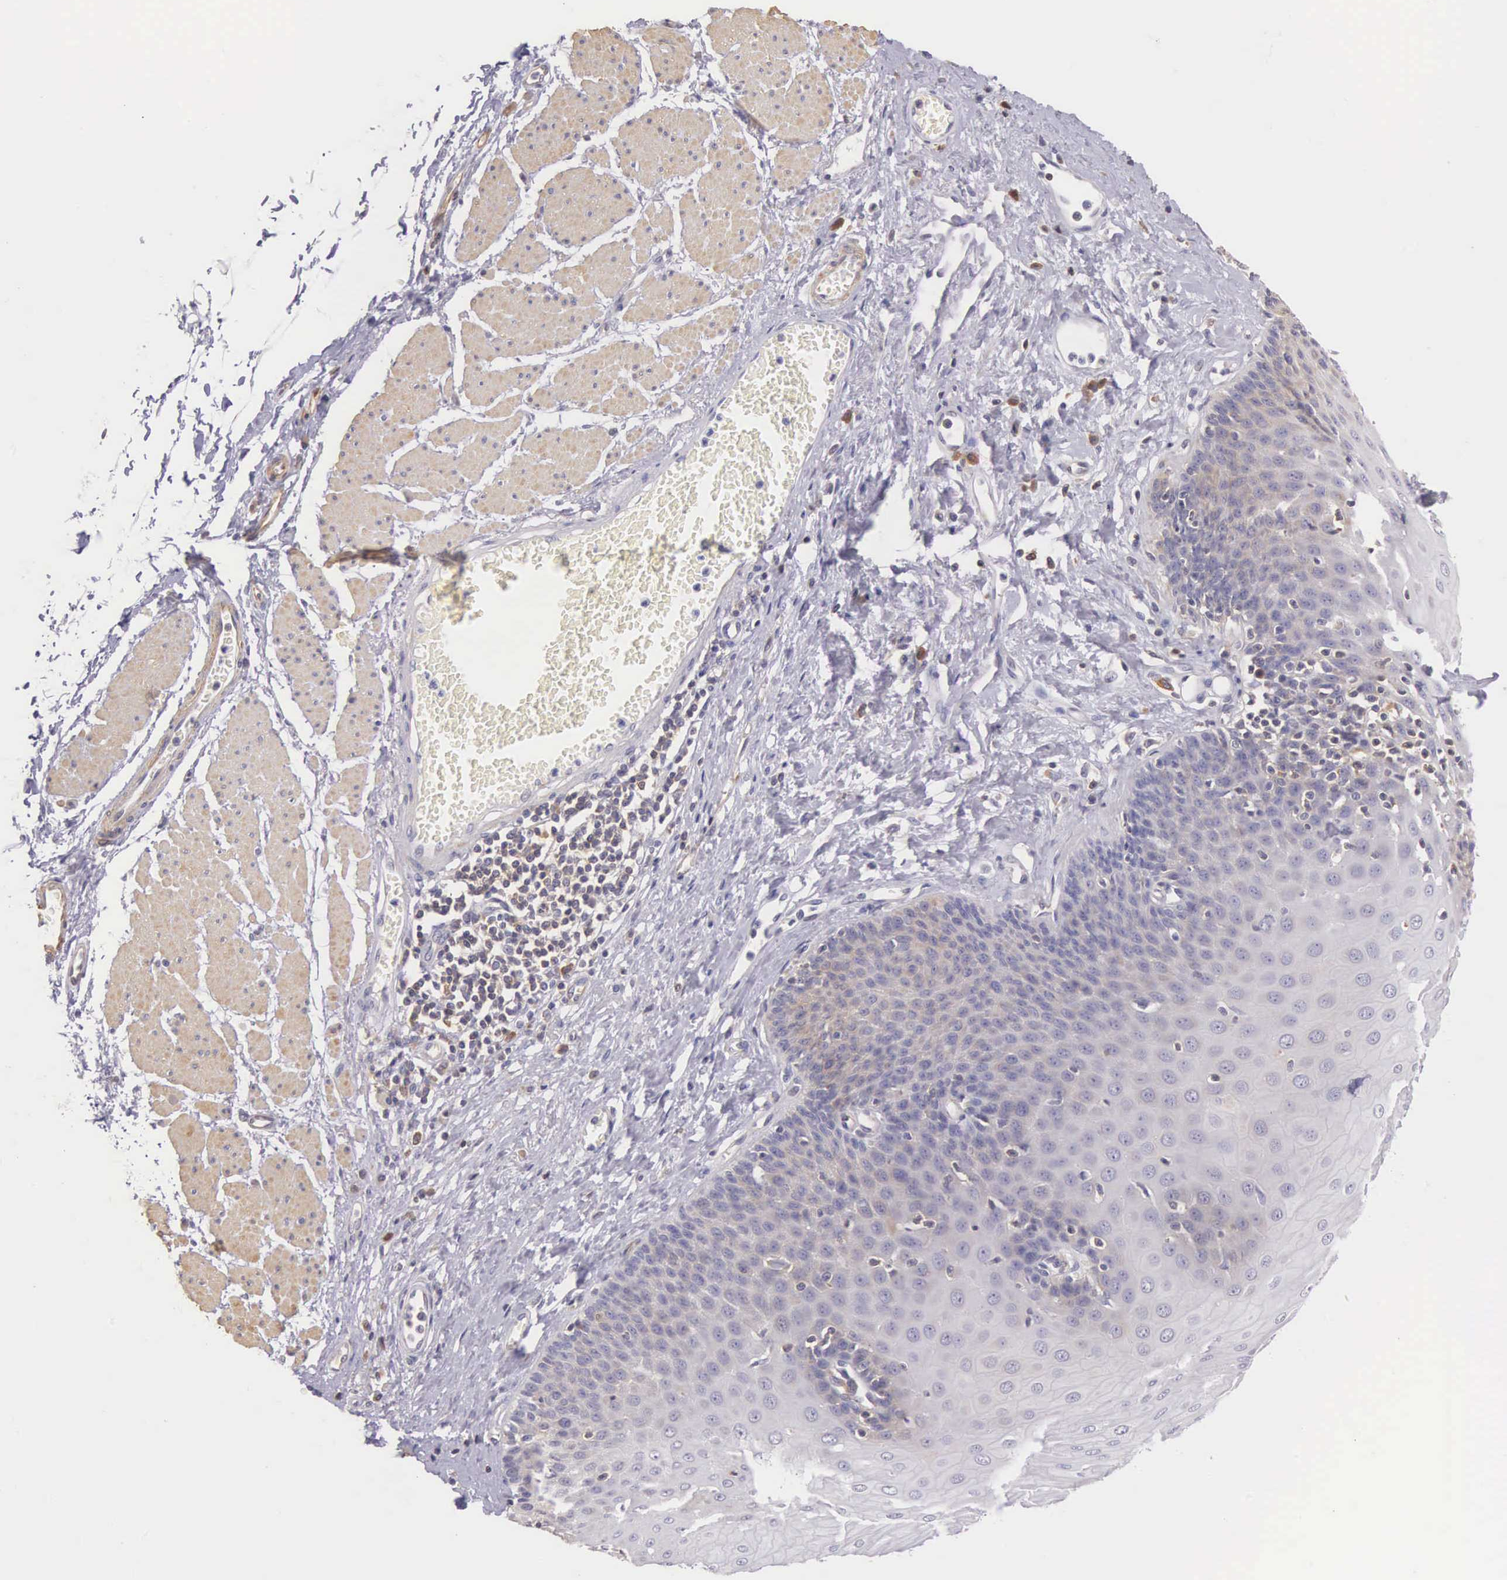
{"staining": {"intensity": "weak", "quantity": "<25%", "location": "cytoplasmic/membranous"}, "tissue": "esophagus", "cell_type": "Squamous epithelial cells", "image_type": "normal", "snomed": [{"axis": "morphology", "description": "Normal tissue, NOS"}, {"axis": "topography", "description": "Esophagus"}], "caption": "Esophagus stained for a protein using immunohistochemistry (IHC) demonstrates no positivity squamous epithelial cells.", "gene": "OSBPL3", "patient": {"sex": "male", "age": 65}}